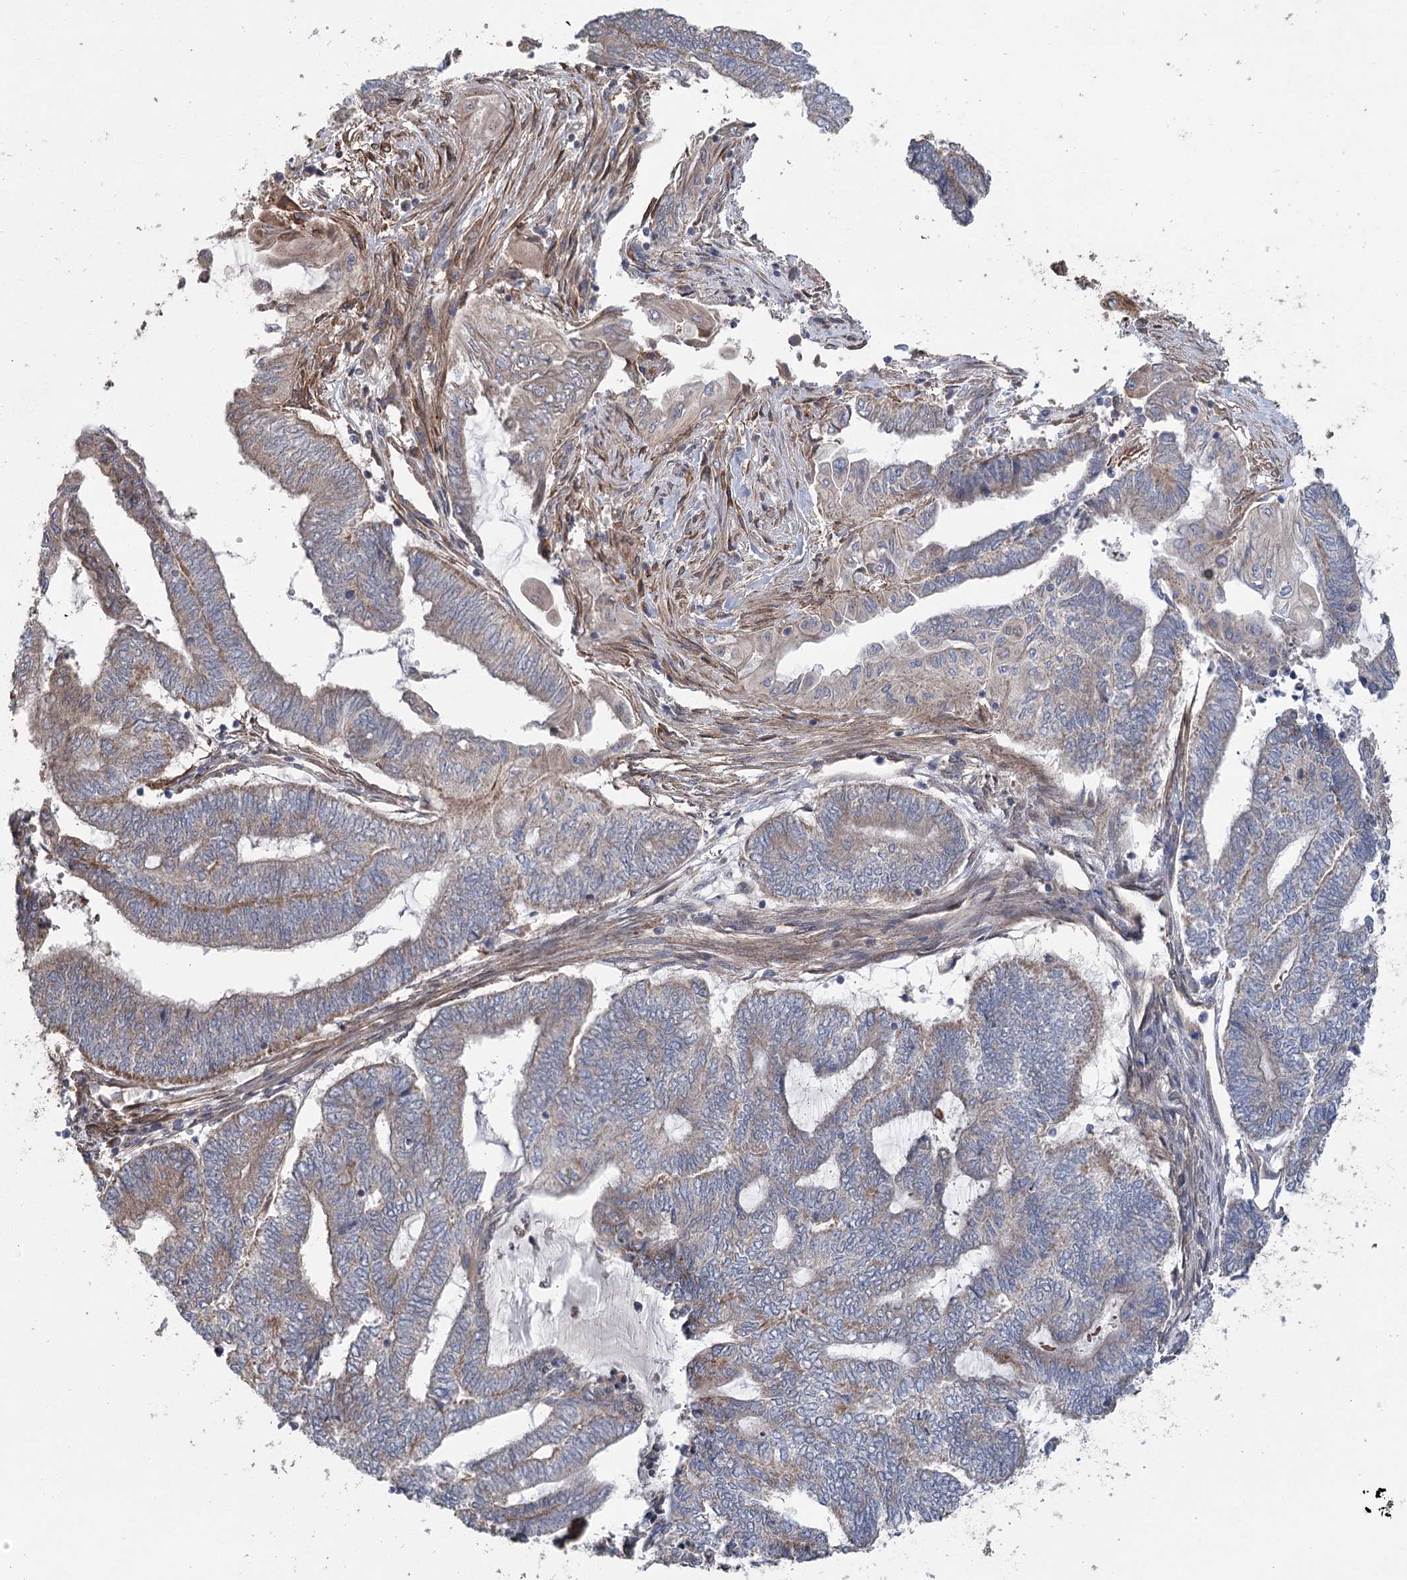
{"staining": {"intensity": "weak", "quantity": "<25%", "location": "cytoplasmic/membranous"}, "tissue": "endometrial cancer", "cell_type": "Tumor cells", "image_type": "cancer", "snomed": [{"axis": "morphology", "description": "Adenocarcinoma, NOS"}, {"axis": "topography", "description": "Uterus"}, {"axis": "topography", "description": "Endometrium"}], "caption": "The image displays no significant expression in tumor cells of endometrial adenocarcinoma.", "gene": "RWDD4", "patient": {"sex": "female", "age": 70}}